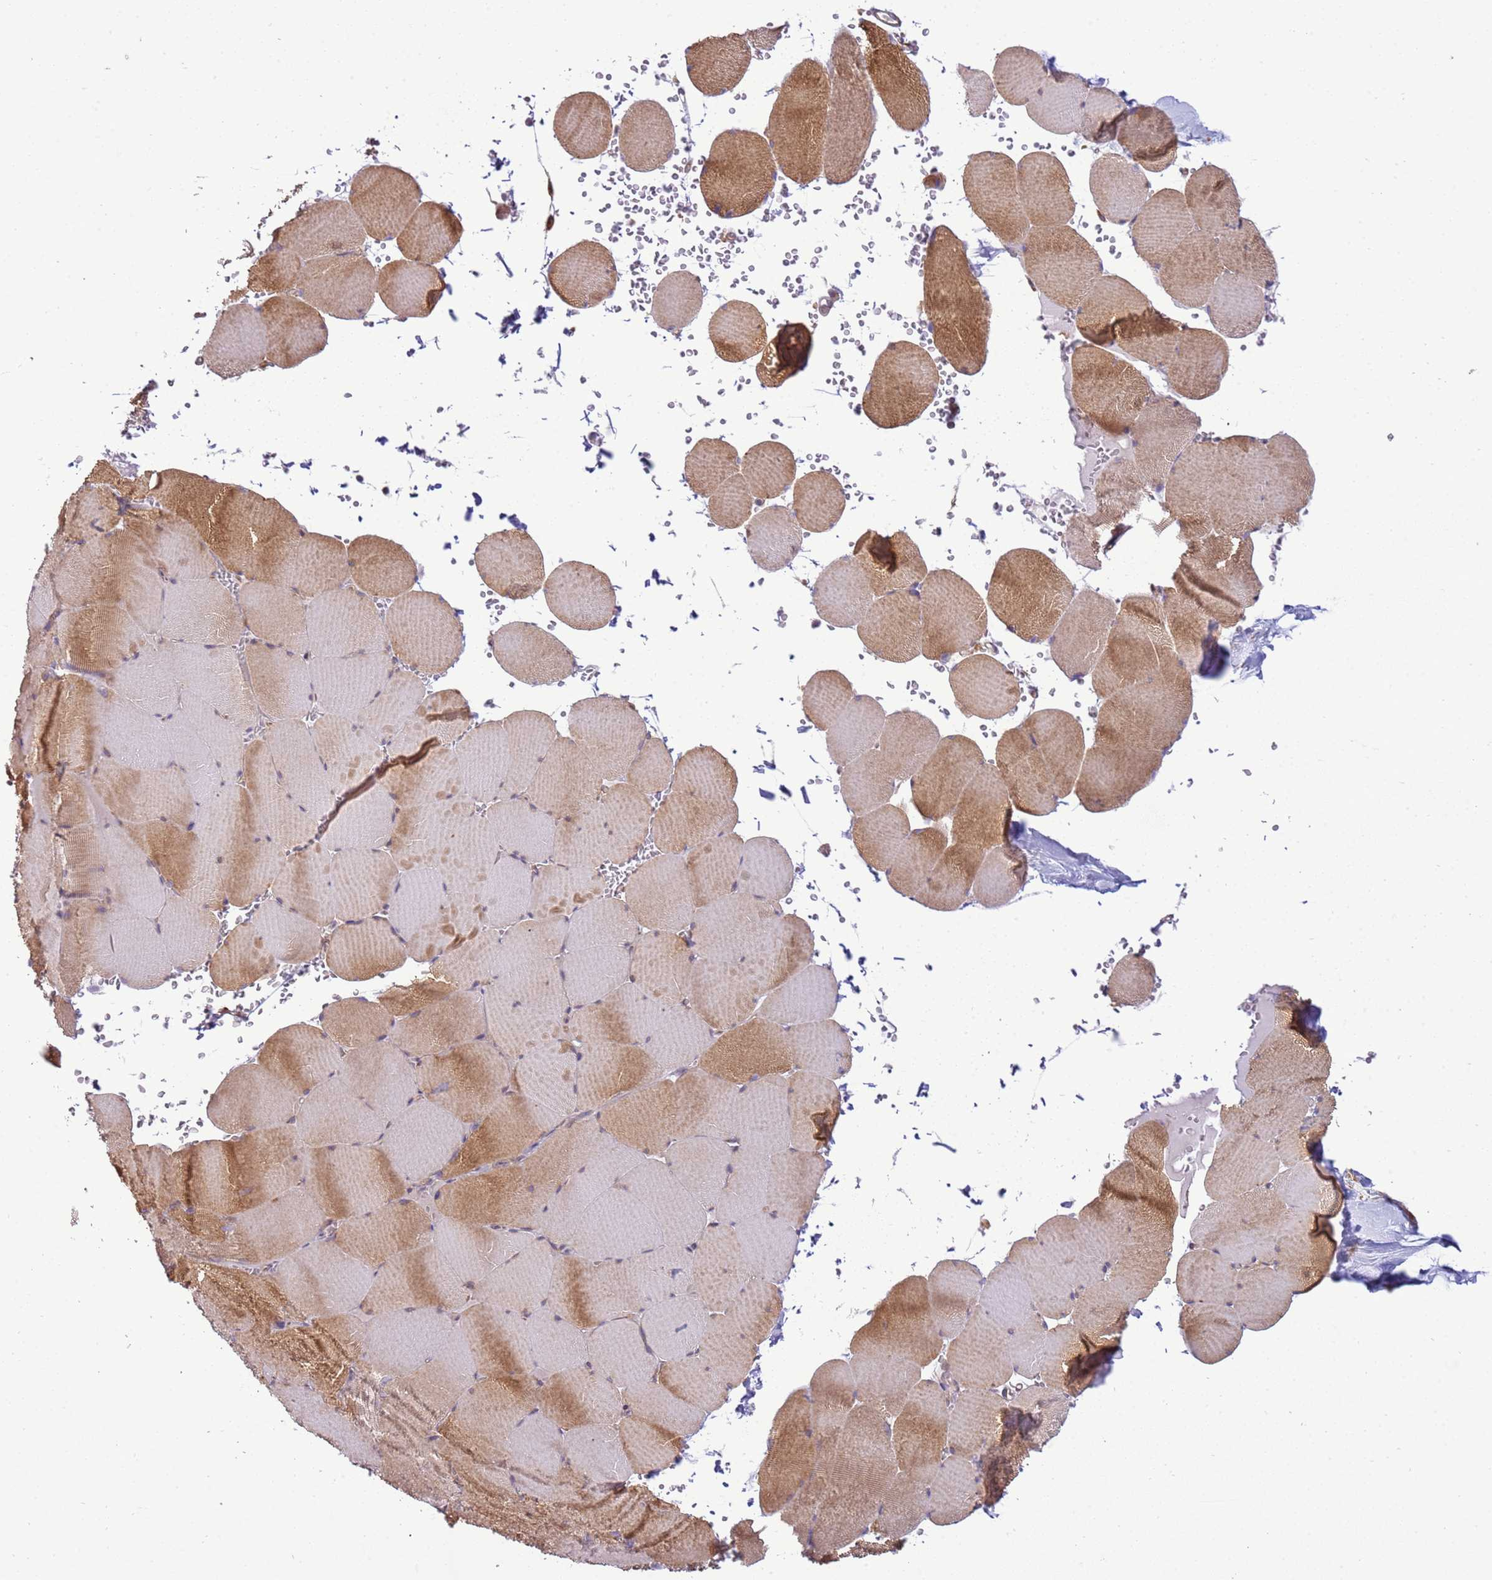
{"staining": {"intensity": "moderate", "quantity": "25%-75%", "location": "cytoplasmic/membranous"}, "tissue": "skeletal muscle", "cell_type": "Myocytes", "image_type": "normal", "snomed": [{"axis": "morphology", "description": "Normal tissue, NOS"}, {"axis": "topography", "description": "Skeletal muscle"}, {"axis": "topography", "description": "Head-Neck"}], "caption": "This image demonstrates immunohistochemistry (IHC) staining of normal skeletal muscle, with medium moderate cytoplasmic/membranous positivity in approximately 25%-75% of myocytes.", "gene": "SCARA3", "patient": {"sex": "male", "age": 66}}